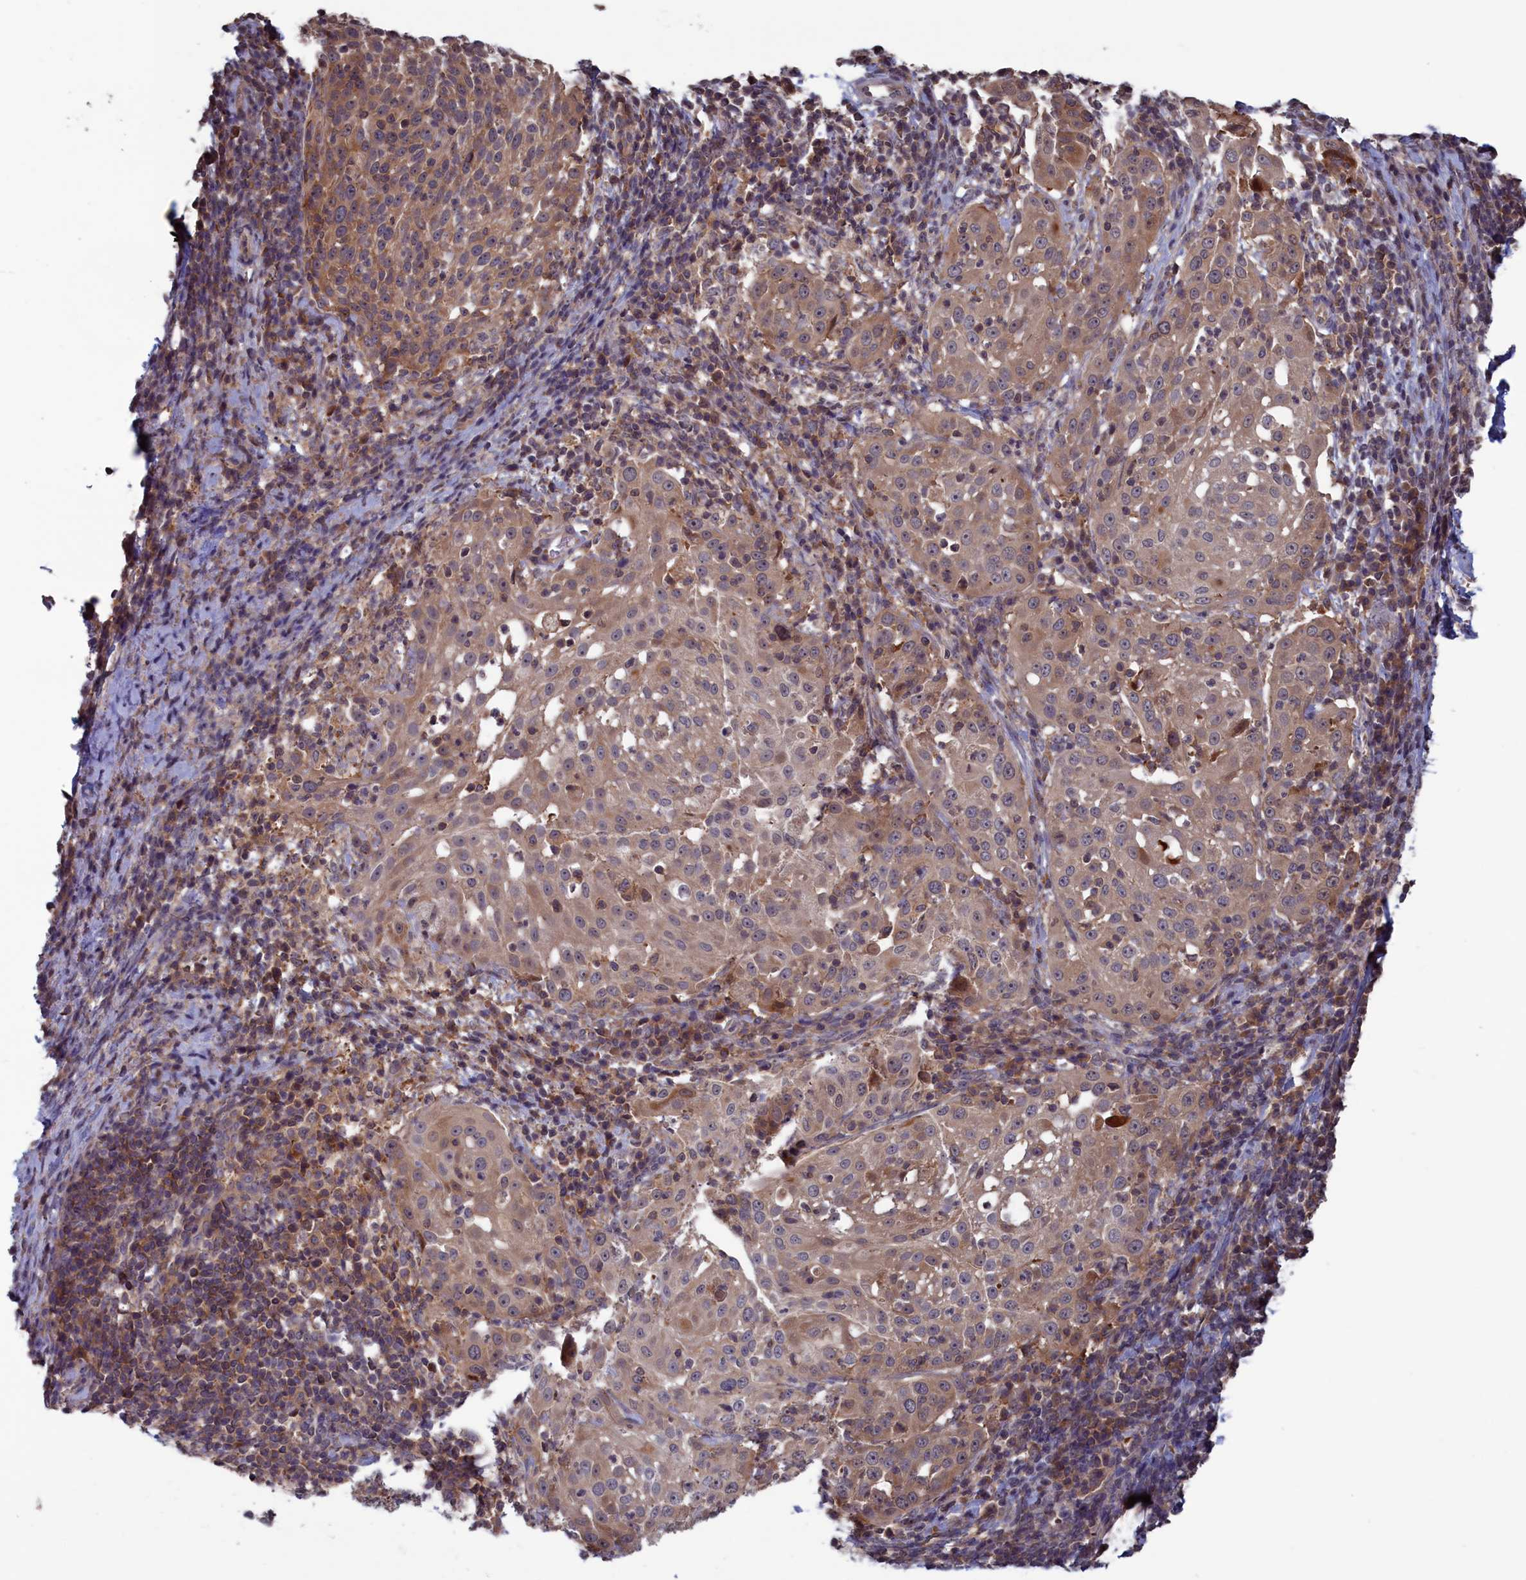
{"staining": {"intensity": "weak", "quantity": ">75%", "location": "cytoplasmic/membranous"}, "tissue": "cervical cancer", "cell_type": "Tumor cells", "image_type": "cancer", "snomed": [{"axis": "morphology", "description": "Squamous cell carcinoma, NOS"}, {"axis": "topography", "description": "Cervix"}], "caption": "This is an image of IHC staining of cervical cancer, which shows weak positivity in the cytoplasmic/membranous of tumor cells.", "gene": "CACTIN", "patient": {"sex": "female", "age": 57}}